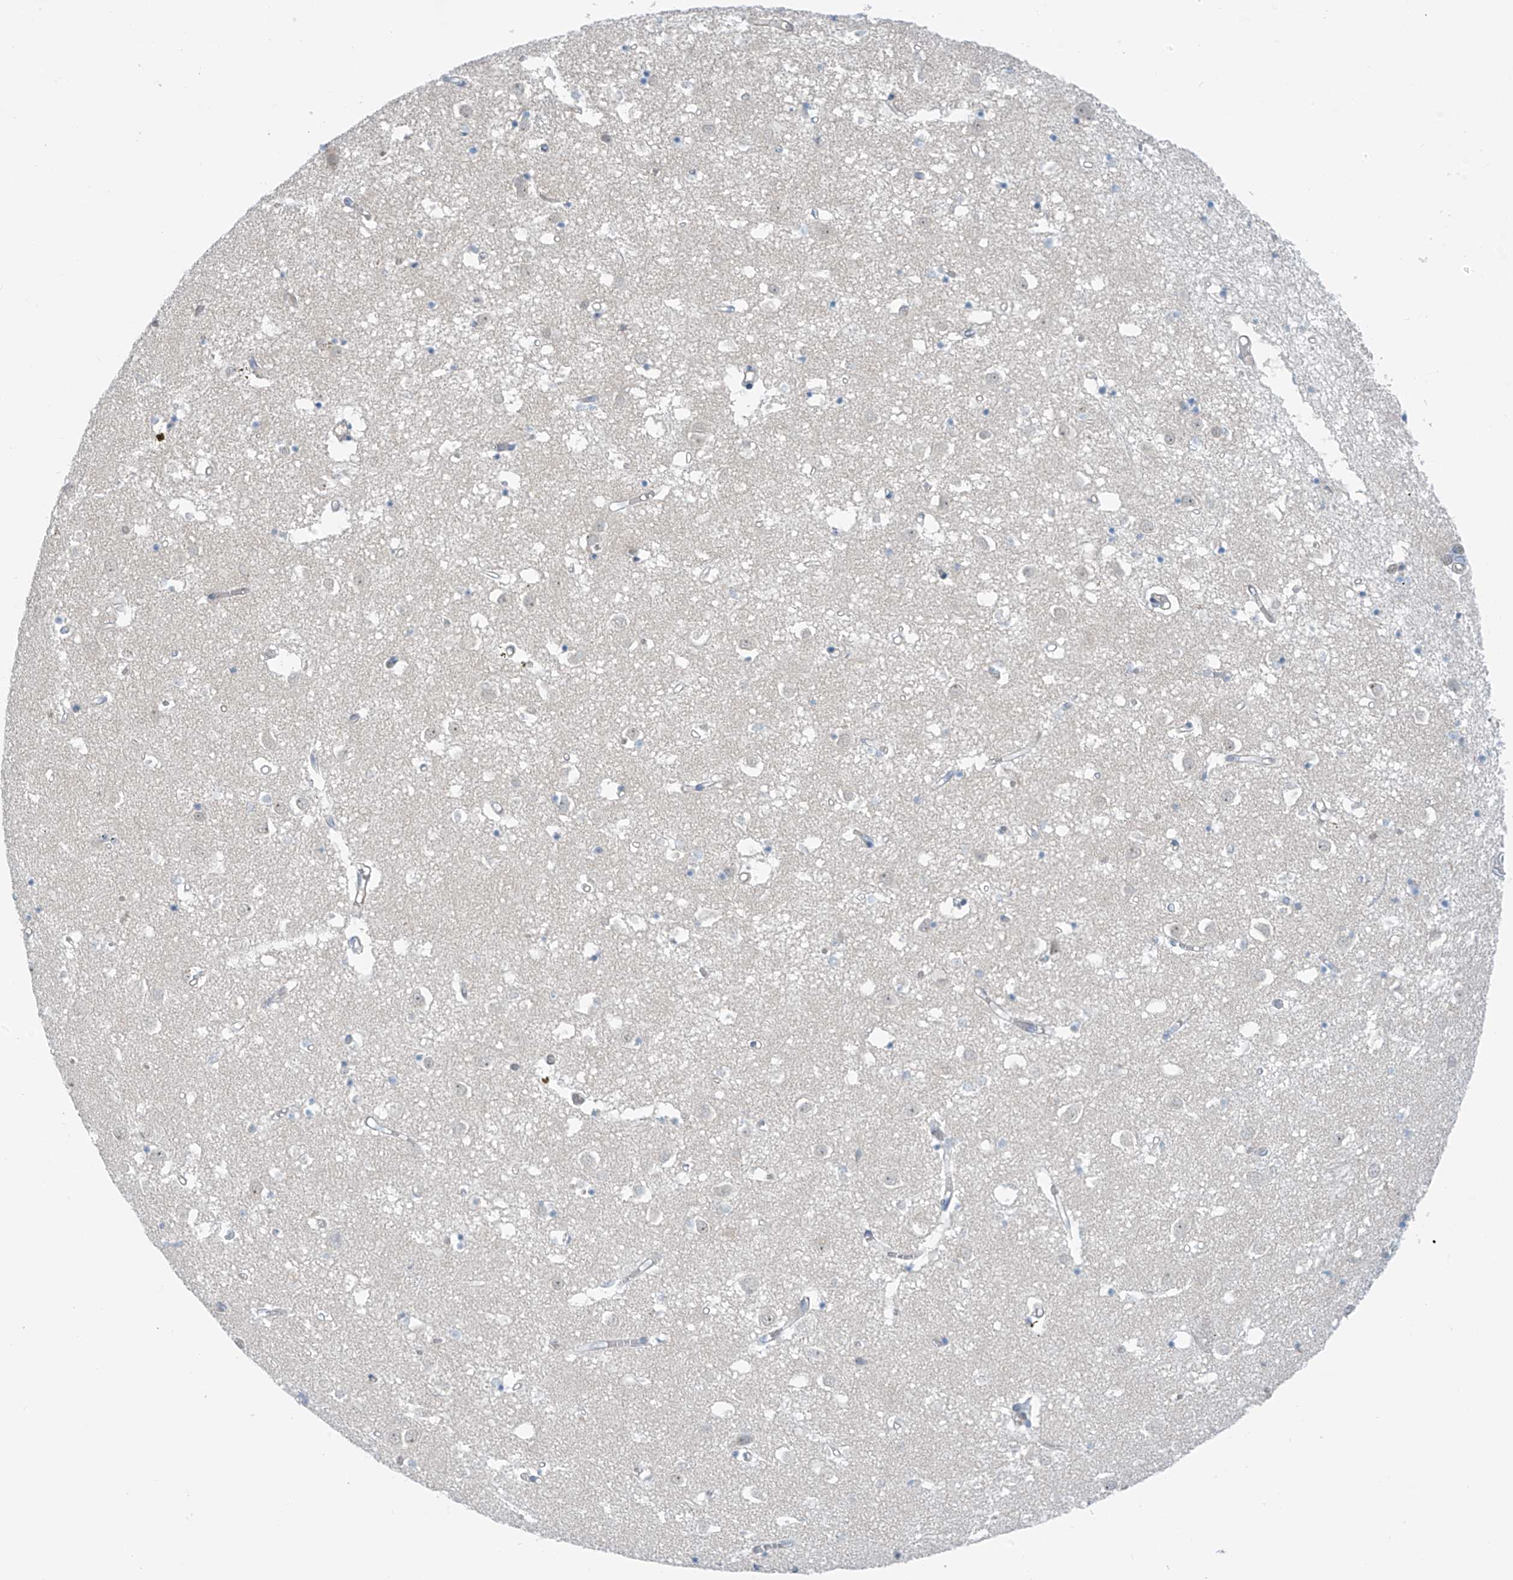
{"staining": {"intensity": "negative", "quantity": "none", "location": "none"}, "tissue": "caudate", "cell_type": "Glial cells", "image_type": "normal", "snomed": [{"axis": "morphology", "description": "Normal tissue, NOS"}, {"axis": "topography", "description": "Lateral ventricle wall"}], "caption": "This is an immunohistochemistry image of benign caudate. There is no staining in glial cells.", "gene": "ZNF793", "patient": {"sex": "male", "age": 70}}